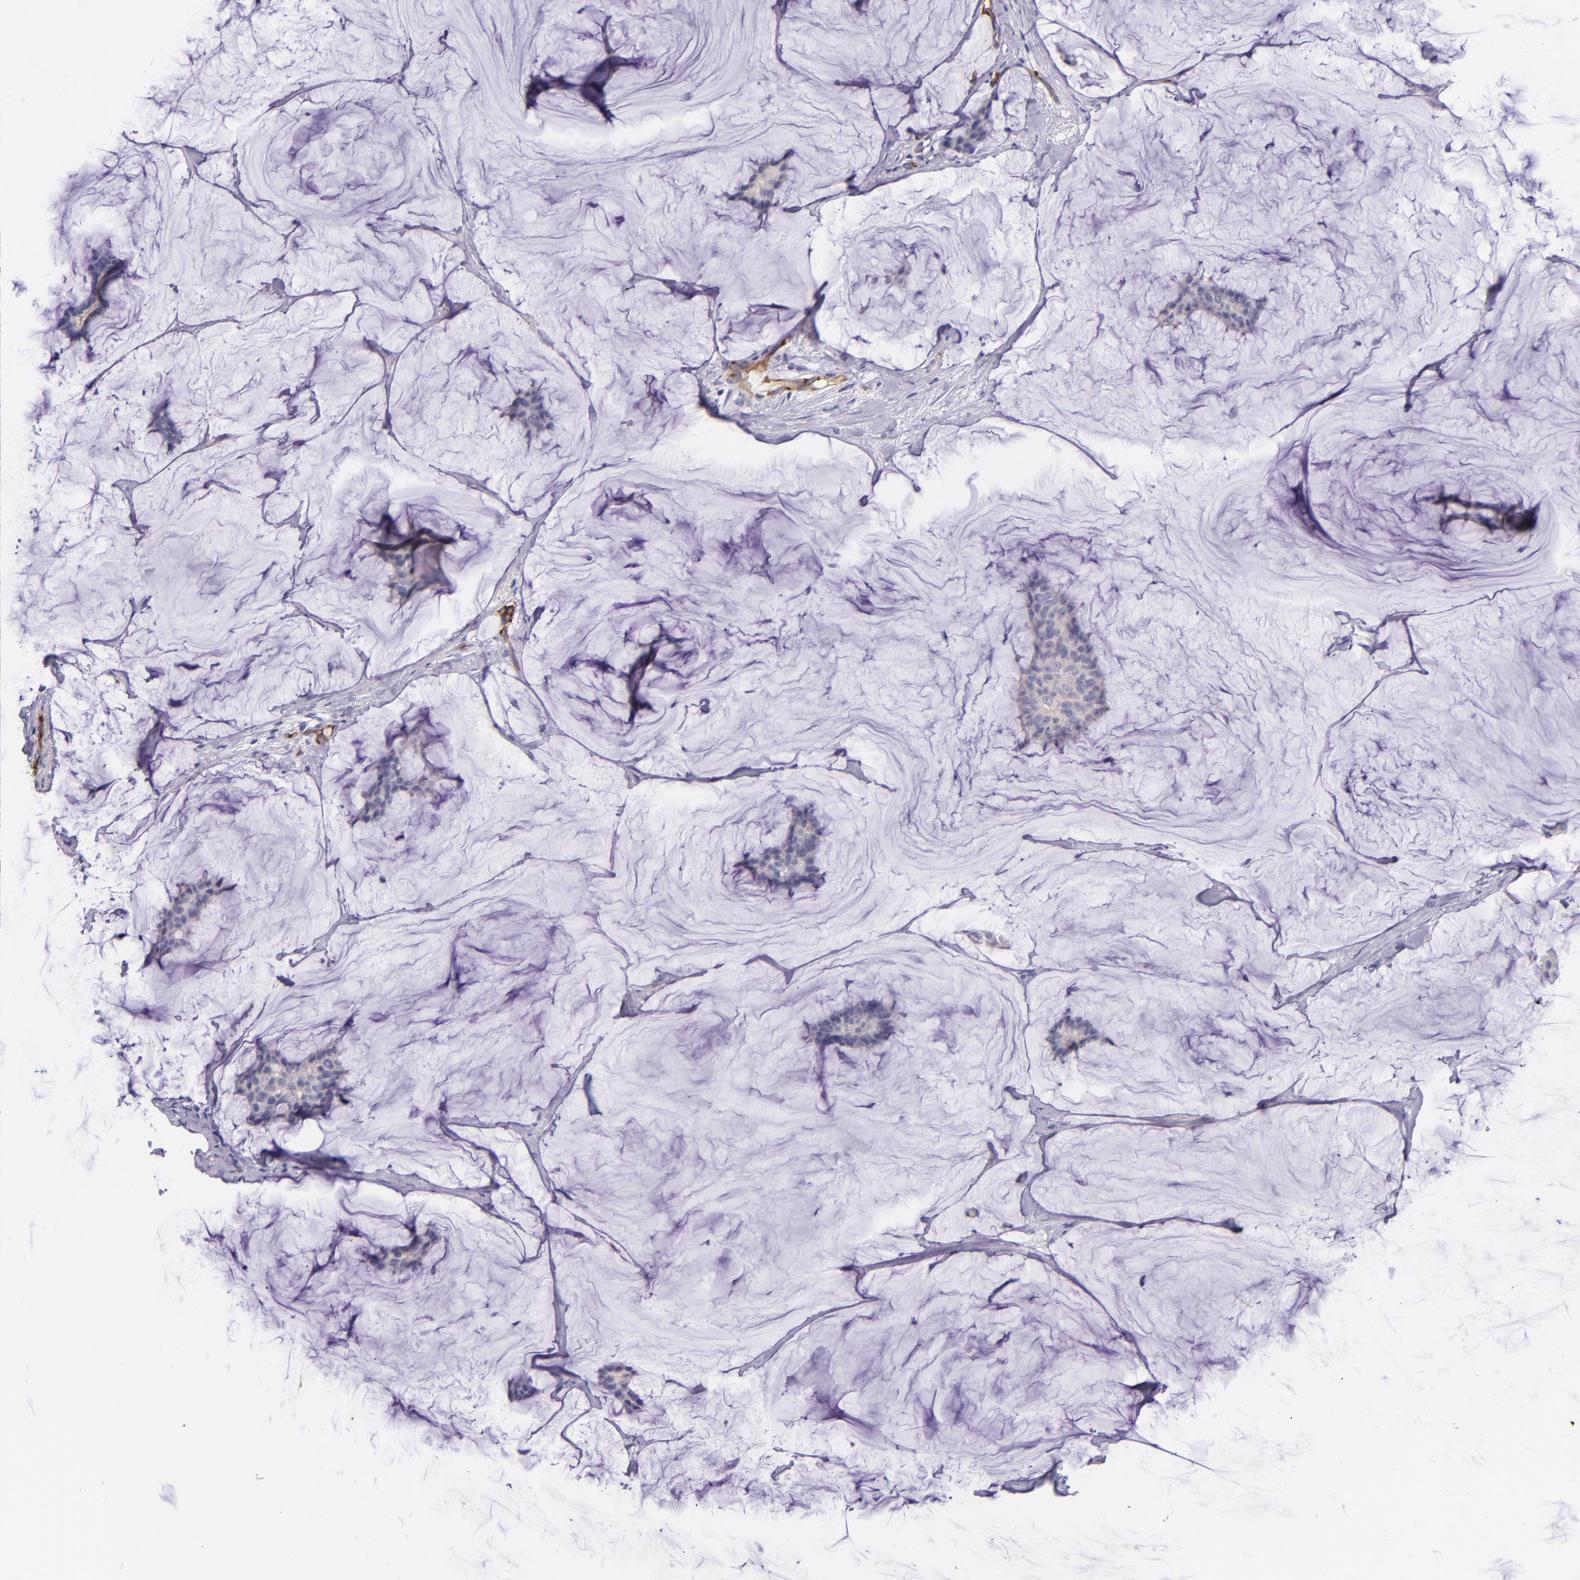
{"staining": {"intensity": "negative", "quantity": "none", "location": "none"}, "tissue": "breast cancer", "cell_type": "Tumor cells", "image_type": "cancer", "snomed": [{"axis": "morphology", "description": "Duct carcinoma"}, {"axis": "topography", "description": "Breast"}], "caption": "An IHC photomicrograph of invasive ductal carcinoma (breast) is shown. There is no staining in tumor cells of invasive ductal carcinoma (breast).", "gene": "NOS3", "patient": {"sex": "female", "age": 93}}